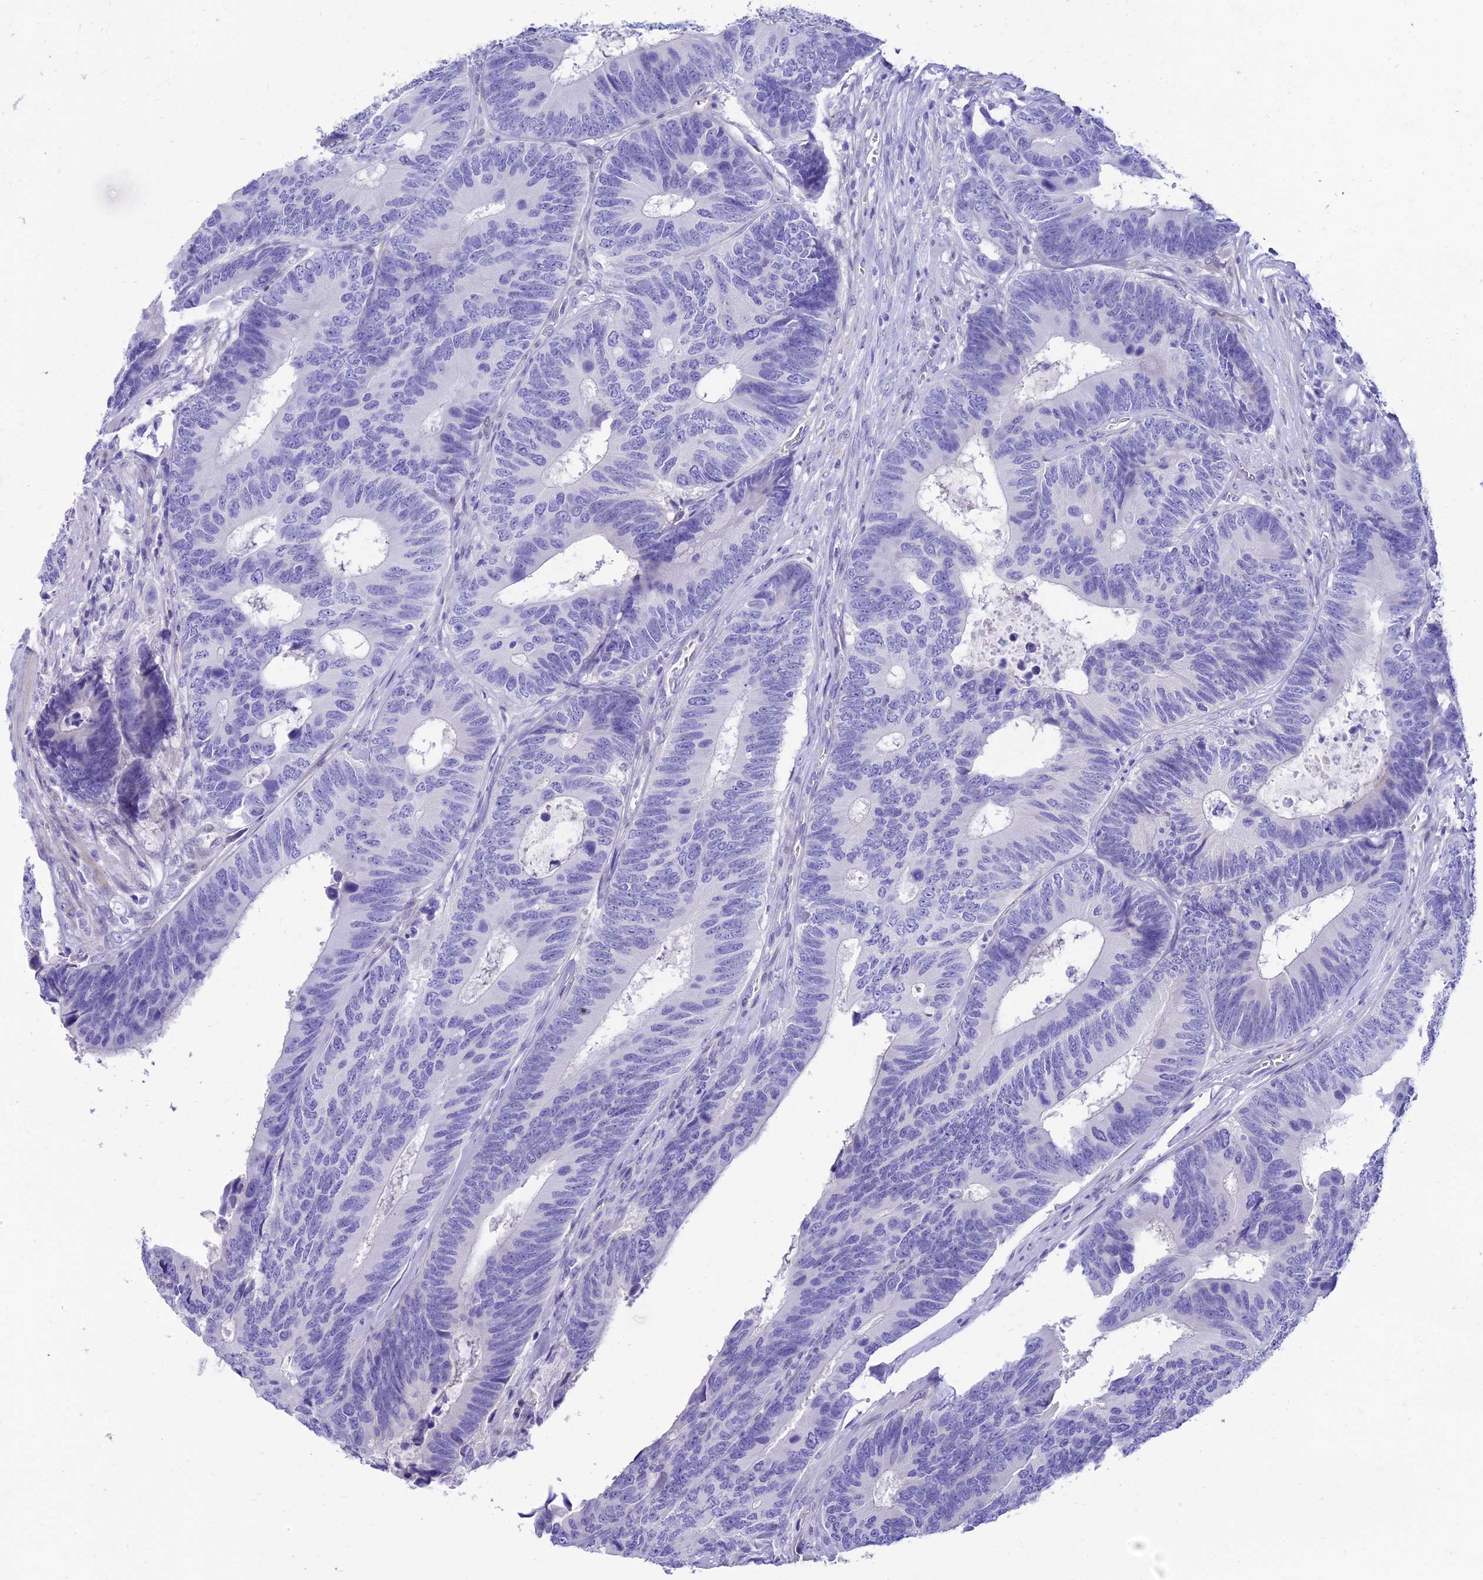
{"staining": {"intensity": "negative", "quantity": "none", "location": "none"}, "tissue": "colorectal cancer", "cell_type": "Tumor cells", "image_type": "cancer", "snomed": [{"axis": "morphology", "description": "Adenocarcinoma, NOS"}, {"axis": "topography", "description": "Colon"}], "caption": "Immunohistochemistry (IHC) of colorectal cancer (adenocarcinoma) exhibits no expression in tumor cells.", "gene": "TAC3", "patient": {"sex": "male", "age": 87}}